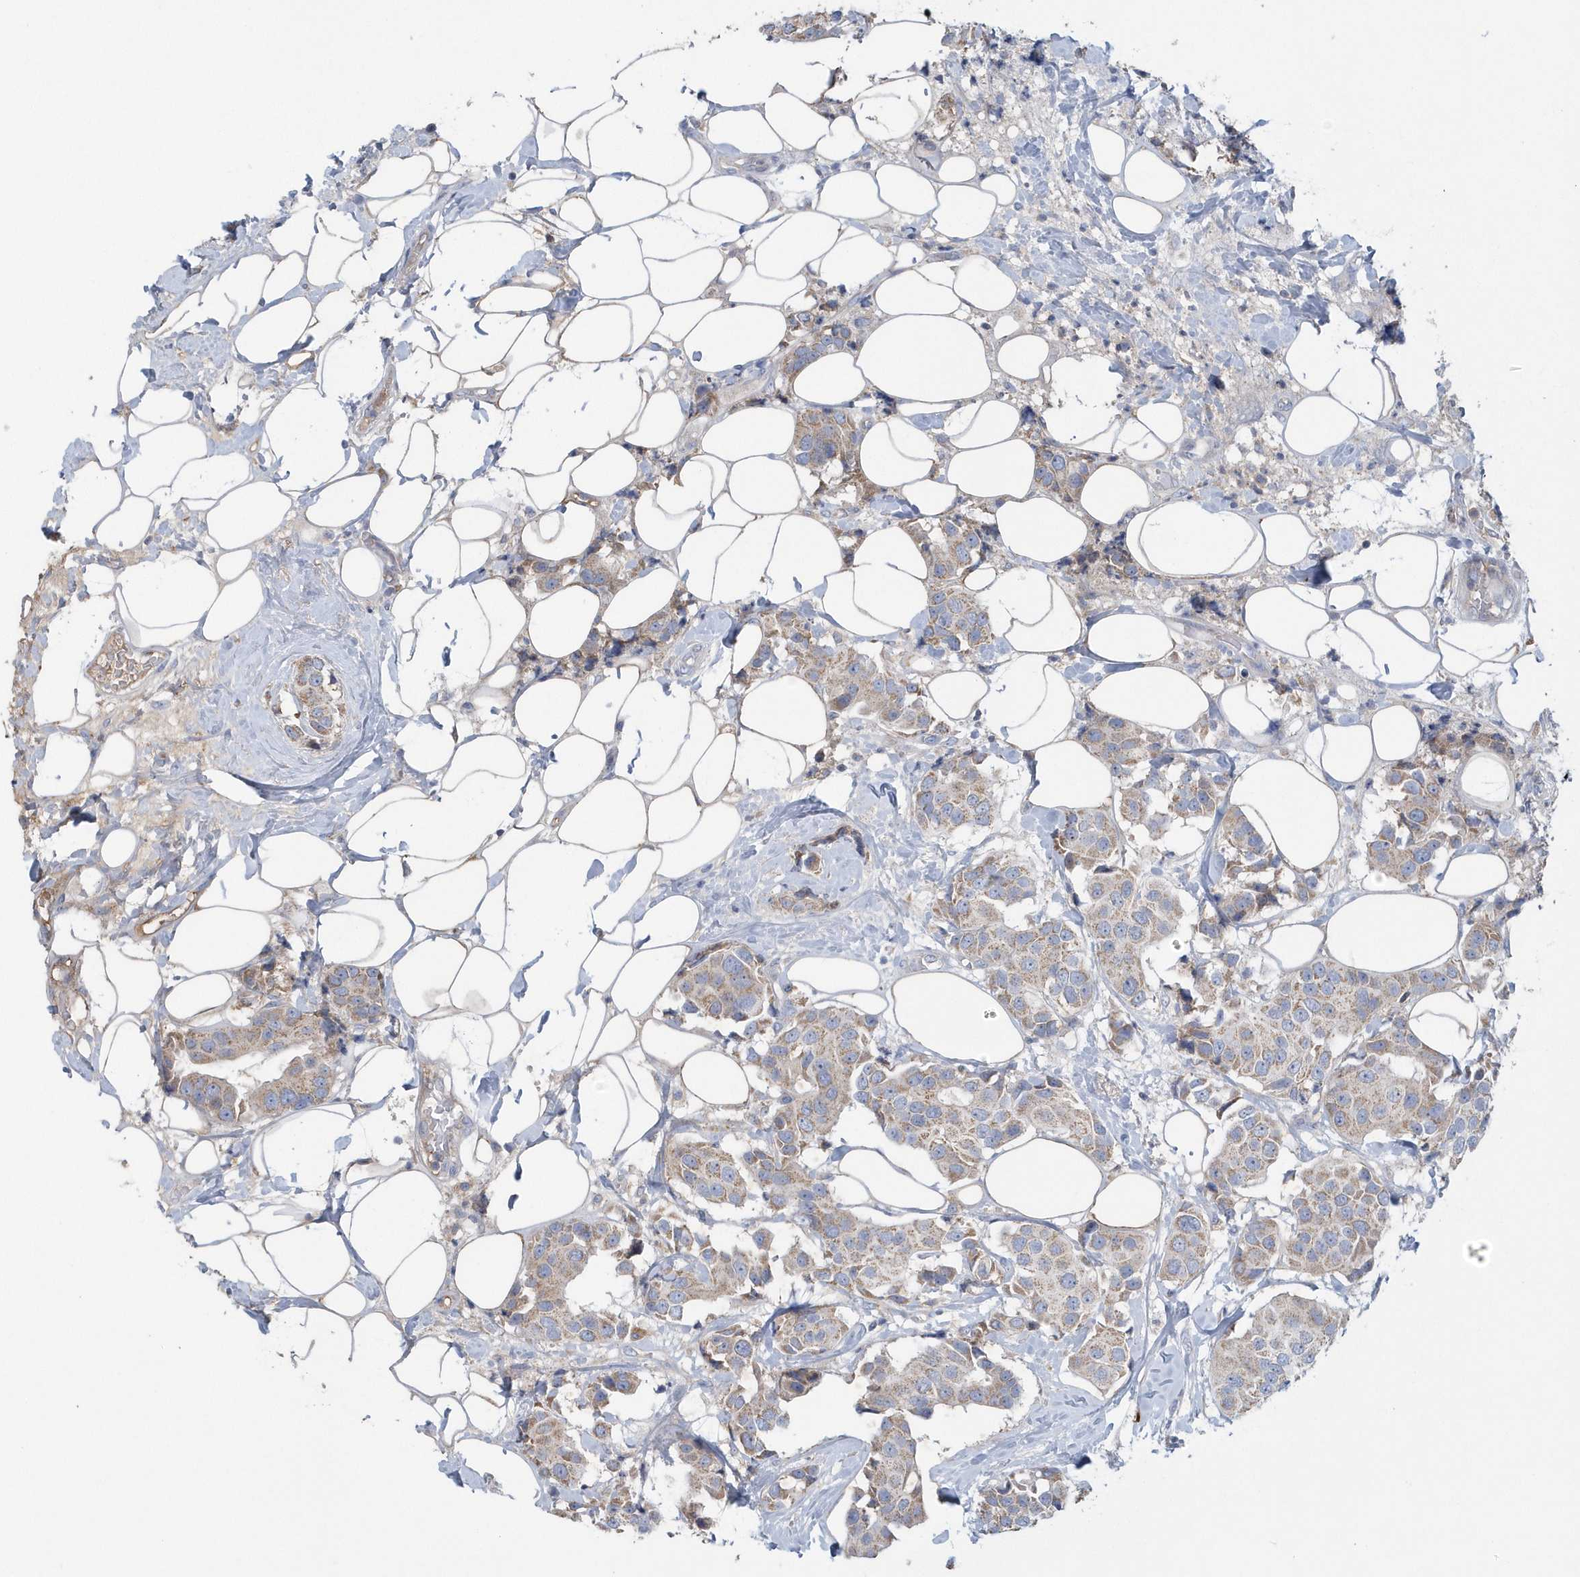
{"staining": {"intensity": "weak", "quantity": ">75%", "location": "cytoplasmic/membranous"}, "tissue": "breast cancer", "cell_type": "Tumor cells", "image_type": "cancer", "snomed": [{"axis": "morphology", "description": "Normal tissue, NOS"}, {"axis": "morphology", "description": "Duct carcinoma"}, {"axis": "topography", "description": "Breast"}], "caption": "Weak cytoplasmic/membranous protein expression is identified in approximately >75% of tumor cells in breast intraductal carcinoma.", "gene": "SPATA18", "patient": {"sex": "female", "age": 39}}